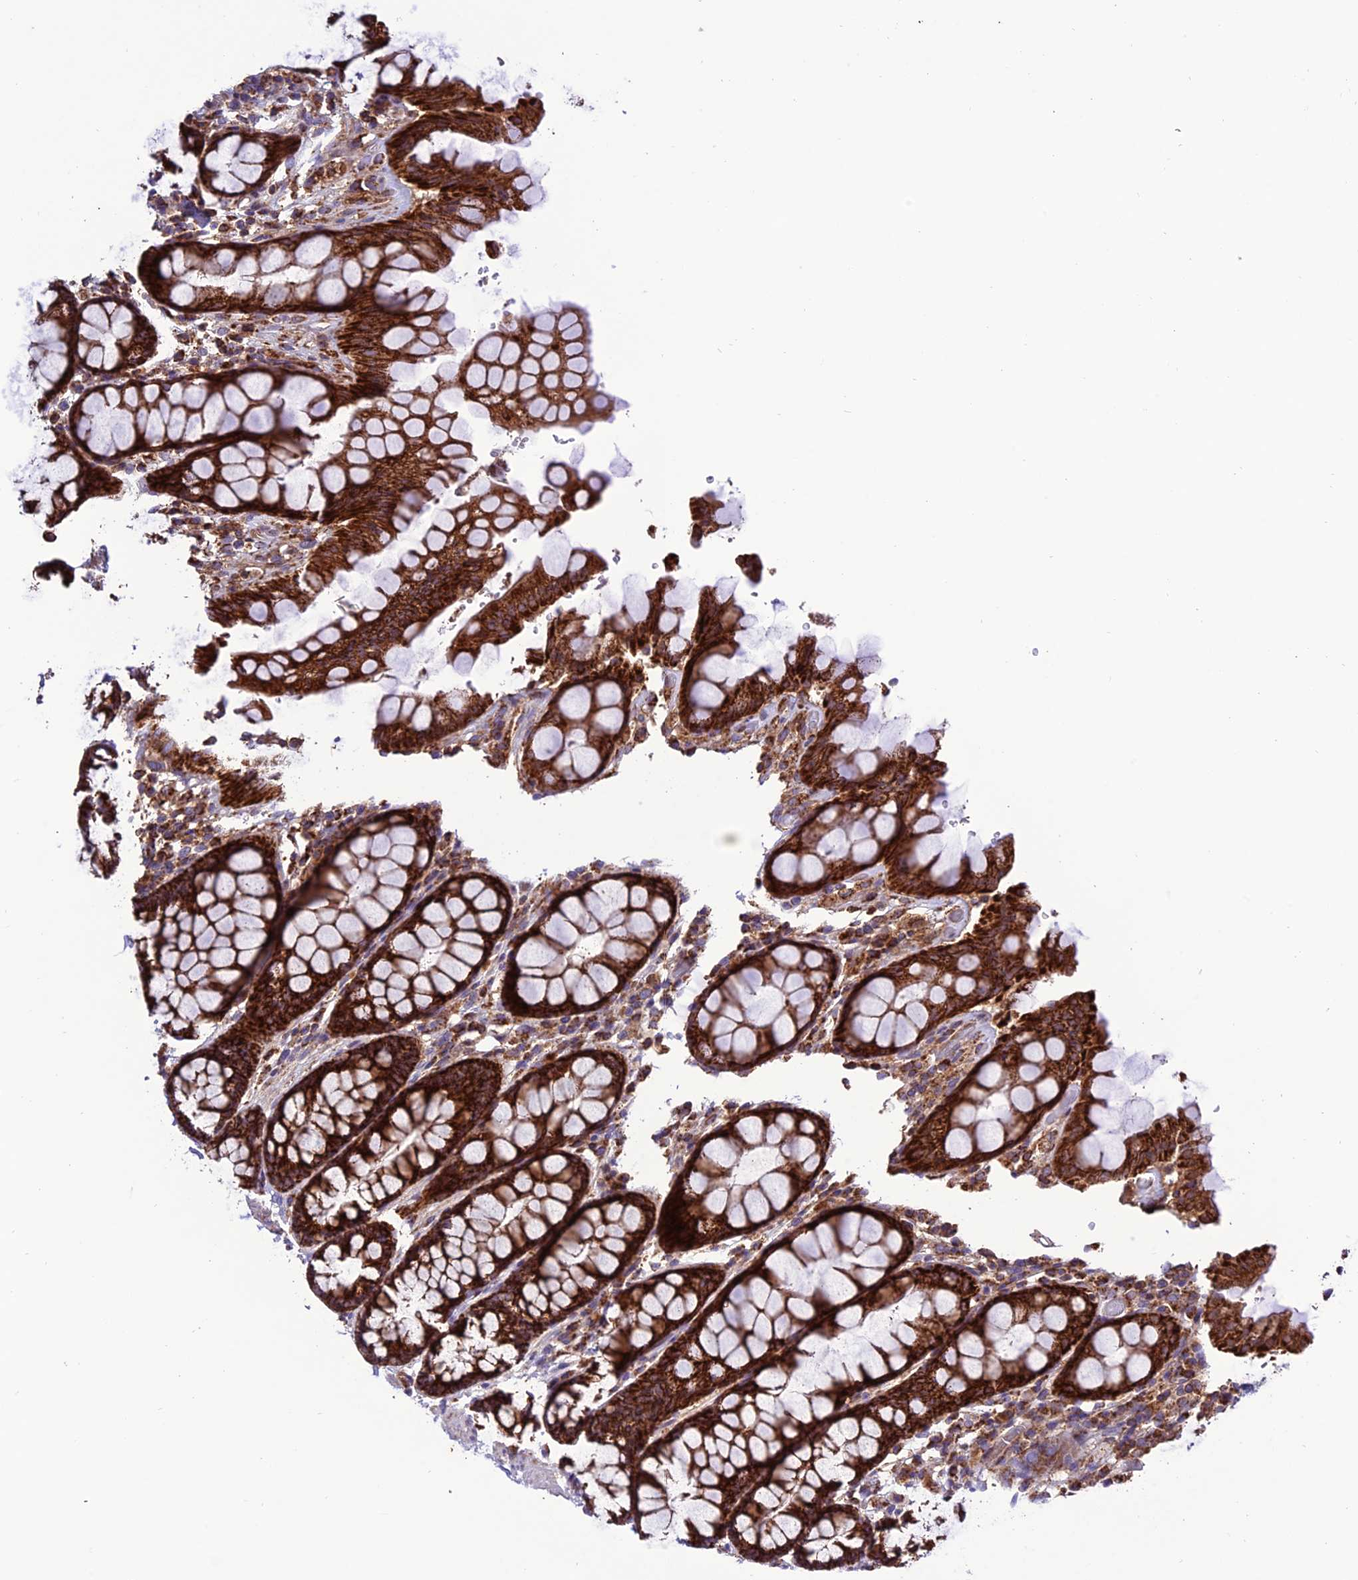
{"staining": {"intensity": "strong", "quantity": ">75%", "location": "cytoplasmic/membranous"}, "tissue": "rectum", "cell_type": "Glandular cells", "image_type": "normal", "snomed": [{"axis": "morphology", "description": "Normal tissue, NOS"}, {"axis": "topography", "description": "Rectum"}], "caption": "Immunohistochemical staining of benign human rectum reveals strong cytoplasmic/membranous protein staining in approximately >75% of glandular cells. Using DAB (3,3'-diaminobenzidine) (brown) and hematoxylin (blue) stains, captured at high magnification using brightfield microscopy.", "gene": "MRPS9", "patient": {"sex": "male", "age": 64}}